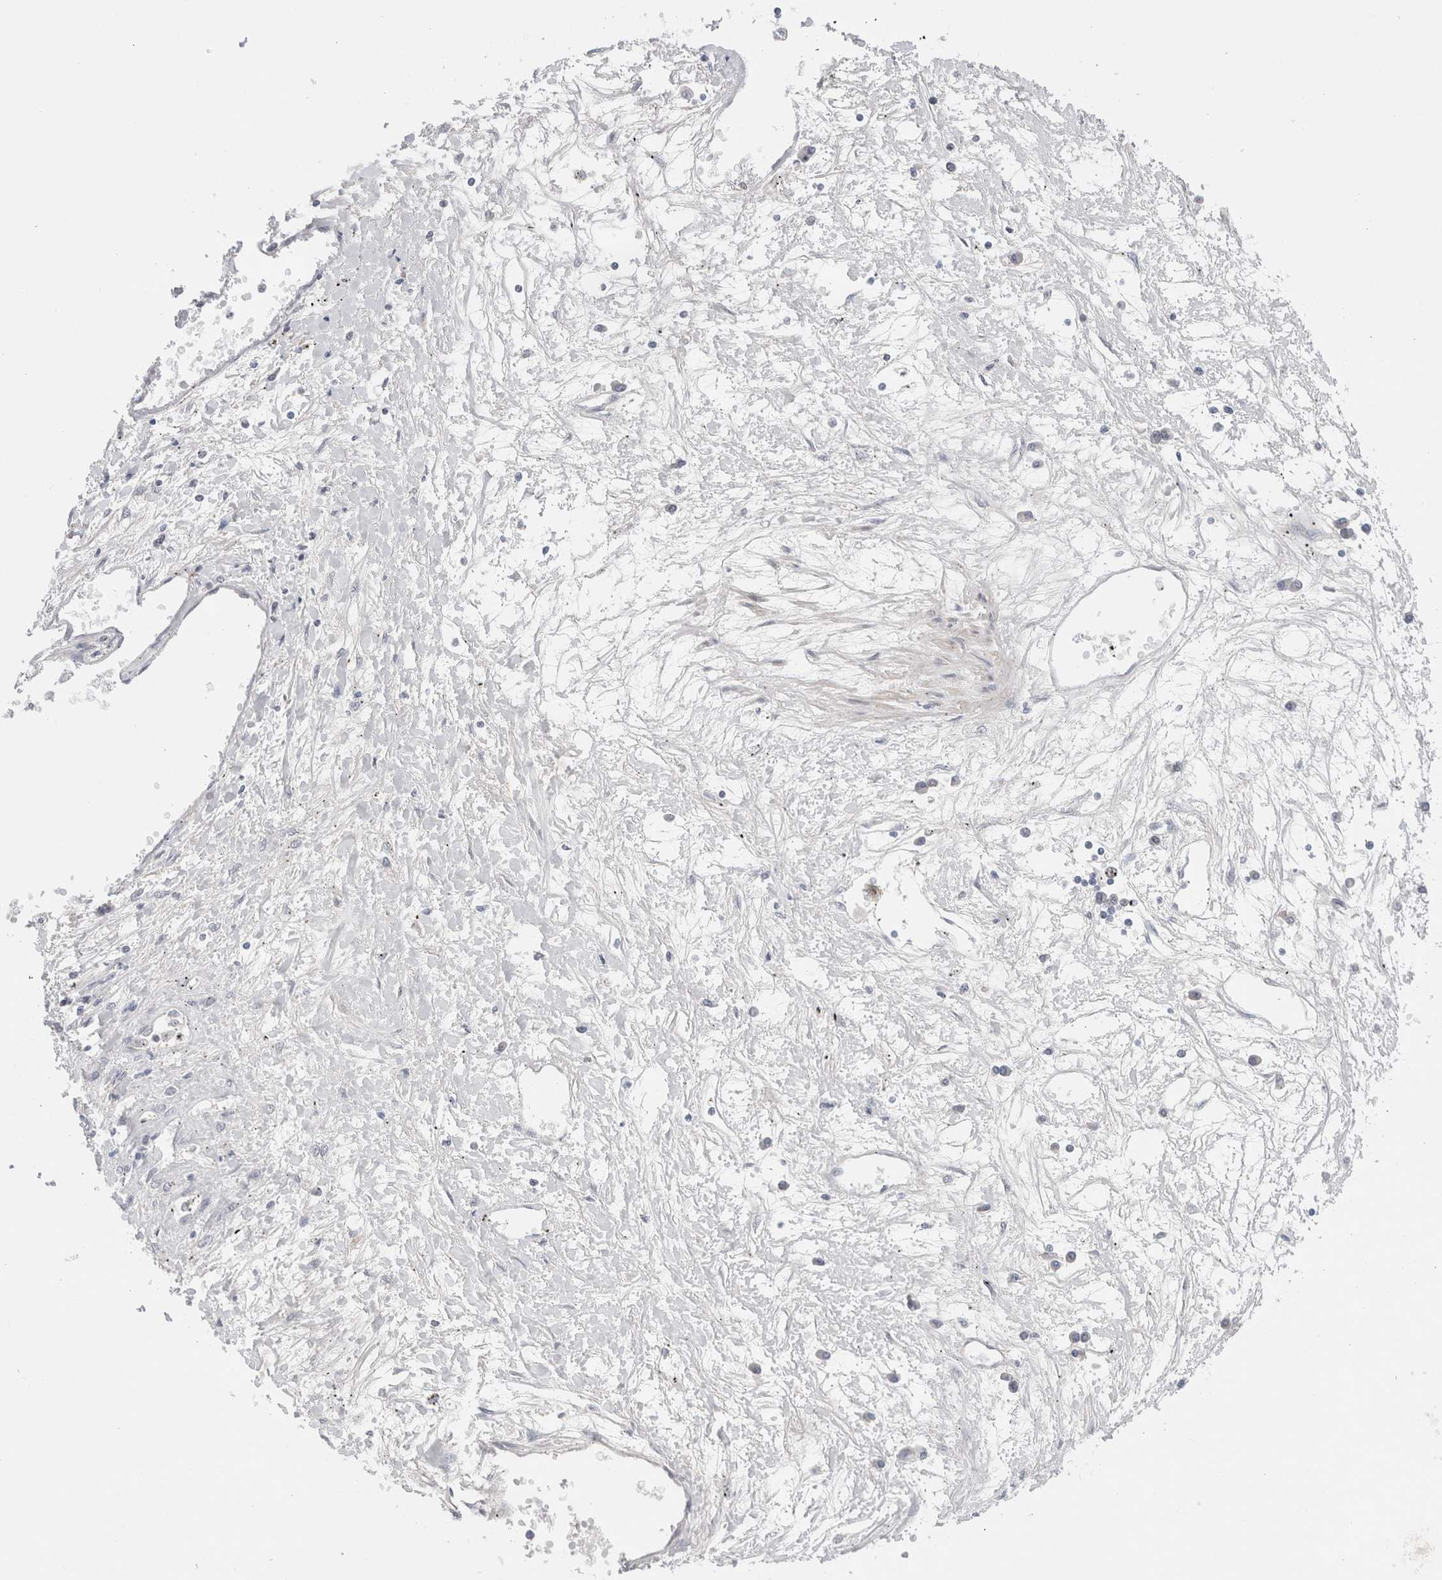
{"staining": {"intensity": "negative", "quantity": "none", "location": "none"}, "tissue": "liver cancer", "cell_type": "Tumor cells", "image_type": "cancer", "snomed": [{"axis": "morphology", "description": "Carcinoma, Hepatocellular, NOS"}, {"axis": "topography", "description": "Liver"}], "caption": "DAB (3,3'-diaminobenzidine) immunohistochemical staining of human liver hepatocellular carcinoma exhibits no significant staining in tumor cells.", "gene": "KNL1", "patient": {"sex": "male", "age": 72}}